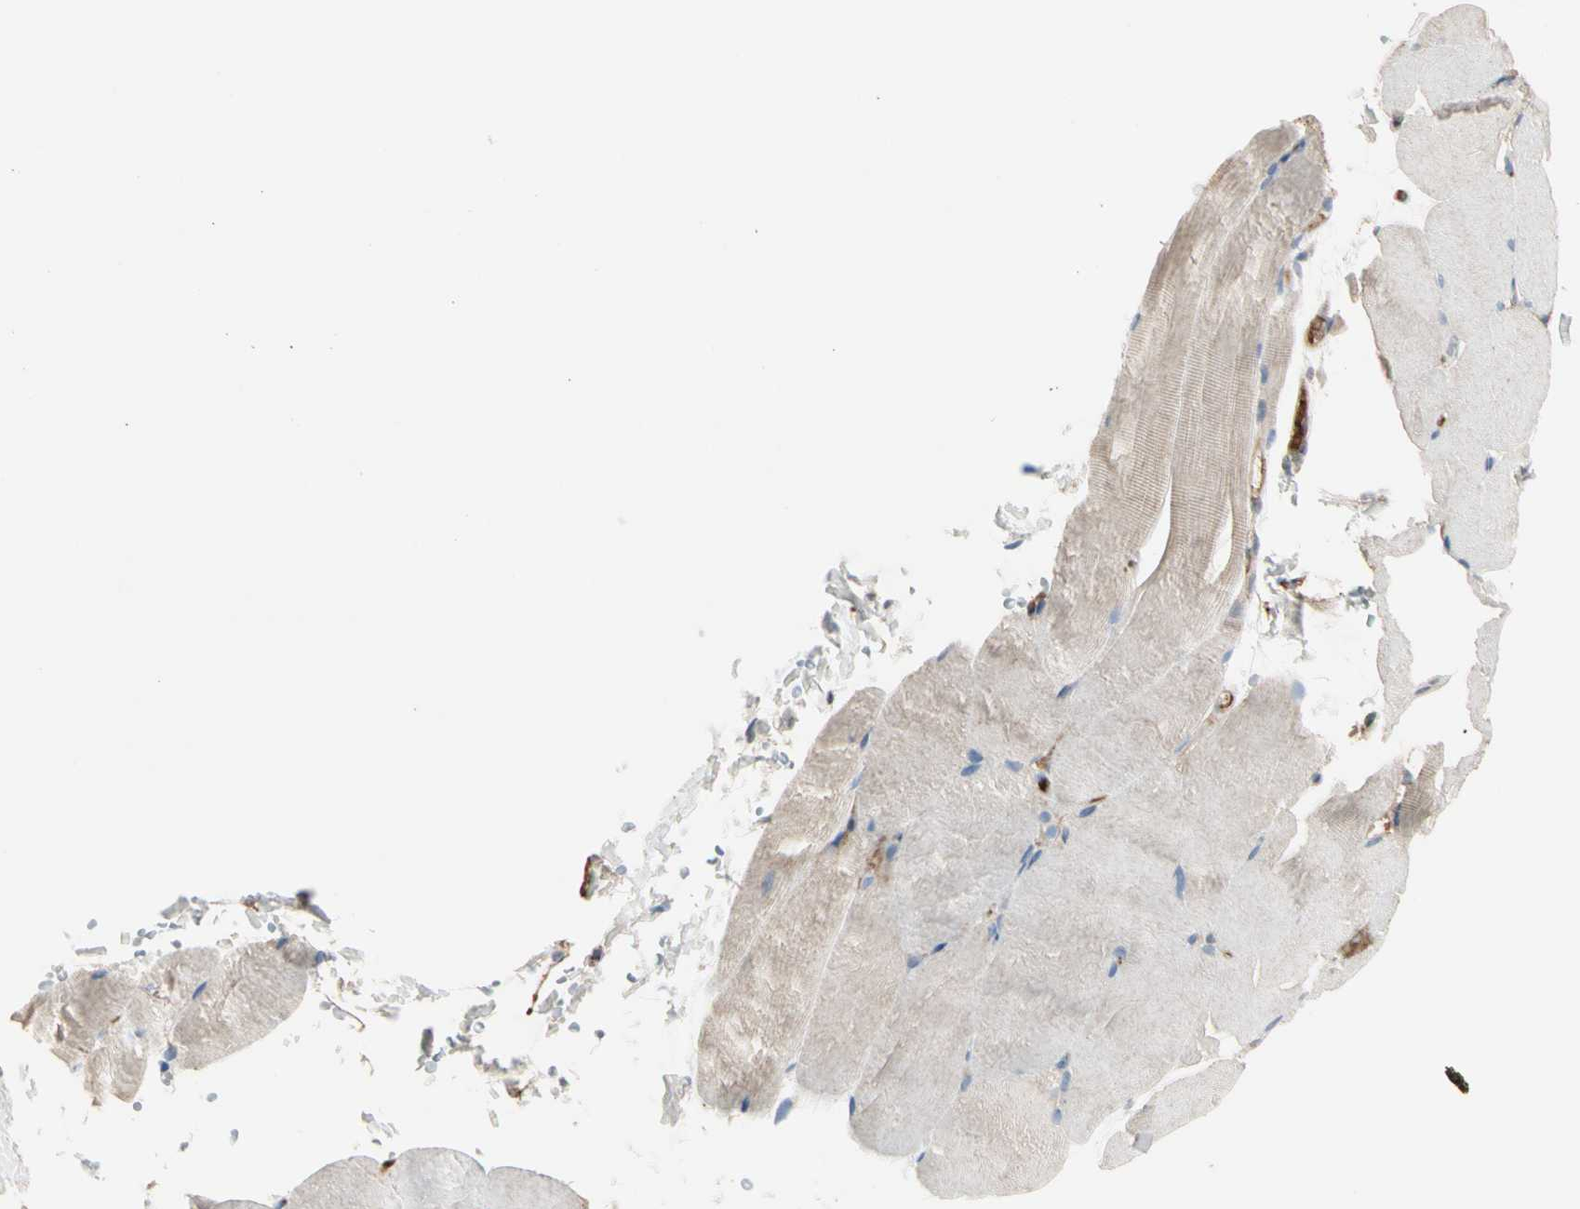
{"staining": {"intensity": "negative", "quantity": "none", "location": "none"}, "tissue": "skeletal muscle", "cell_type": "Myocytes", "image_type": "normal", "snomed": [{"axis": "morphology", "description": "Normal tissue, NOS"}, {"axis": "topography", "description": "Skeletal muscle"}, {"axis": "topography", "description": "Parathyroid gland"}], "caption": "This is an immunohistochemistry image of benign skeletal muscle. There is no staining in myocytes.", "gene": "SERPIND1", "patient": {"sex": "female", "age": 37}}